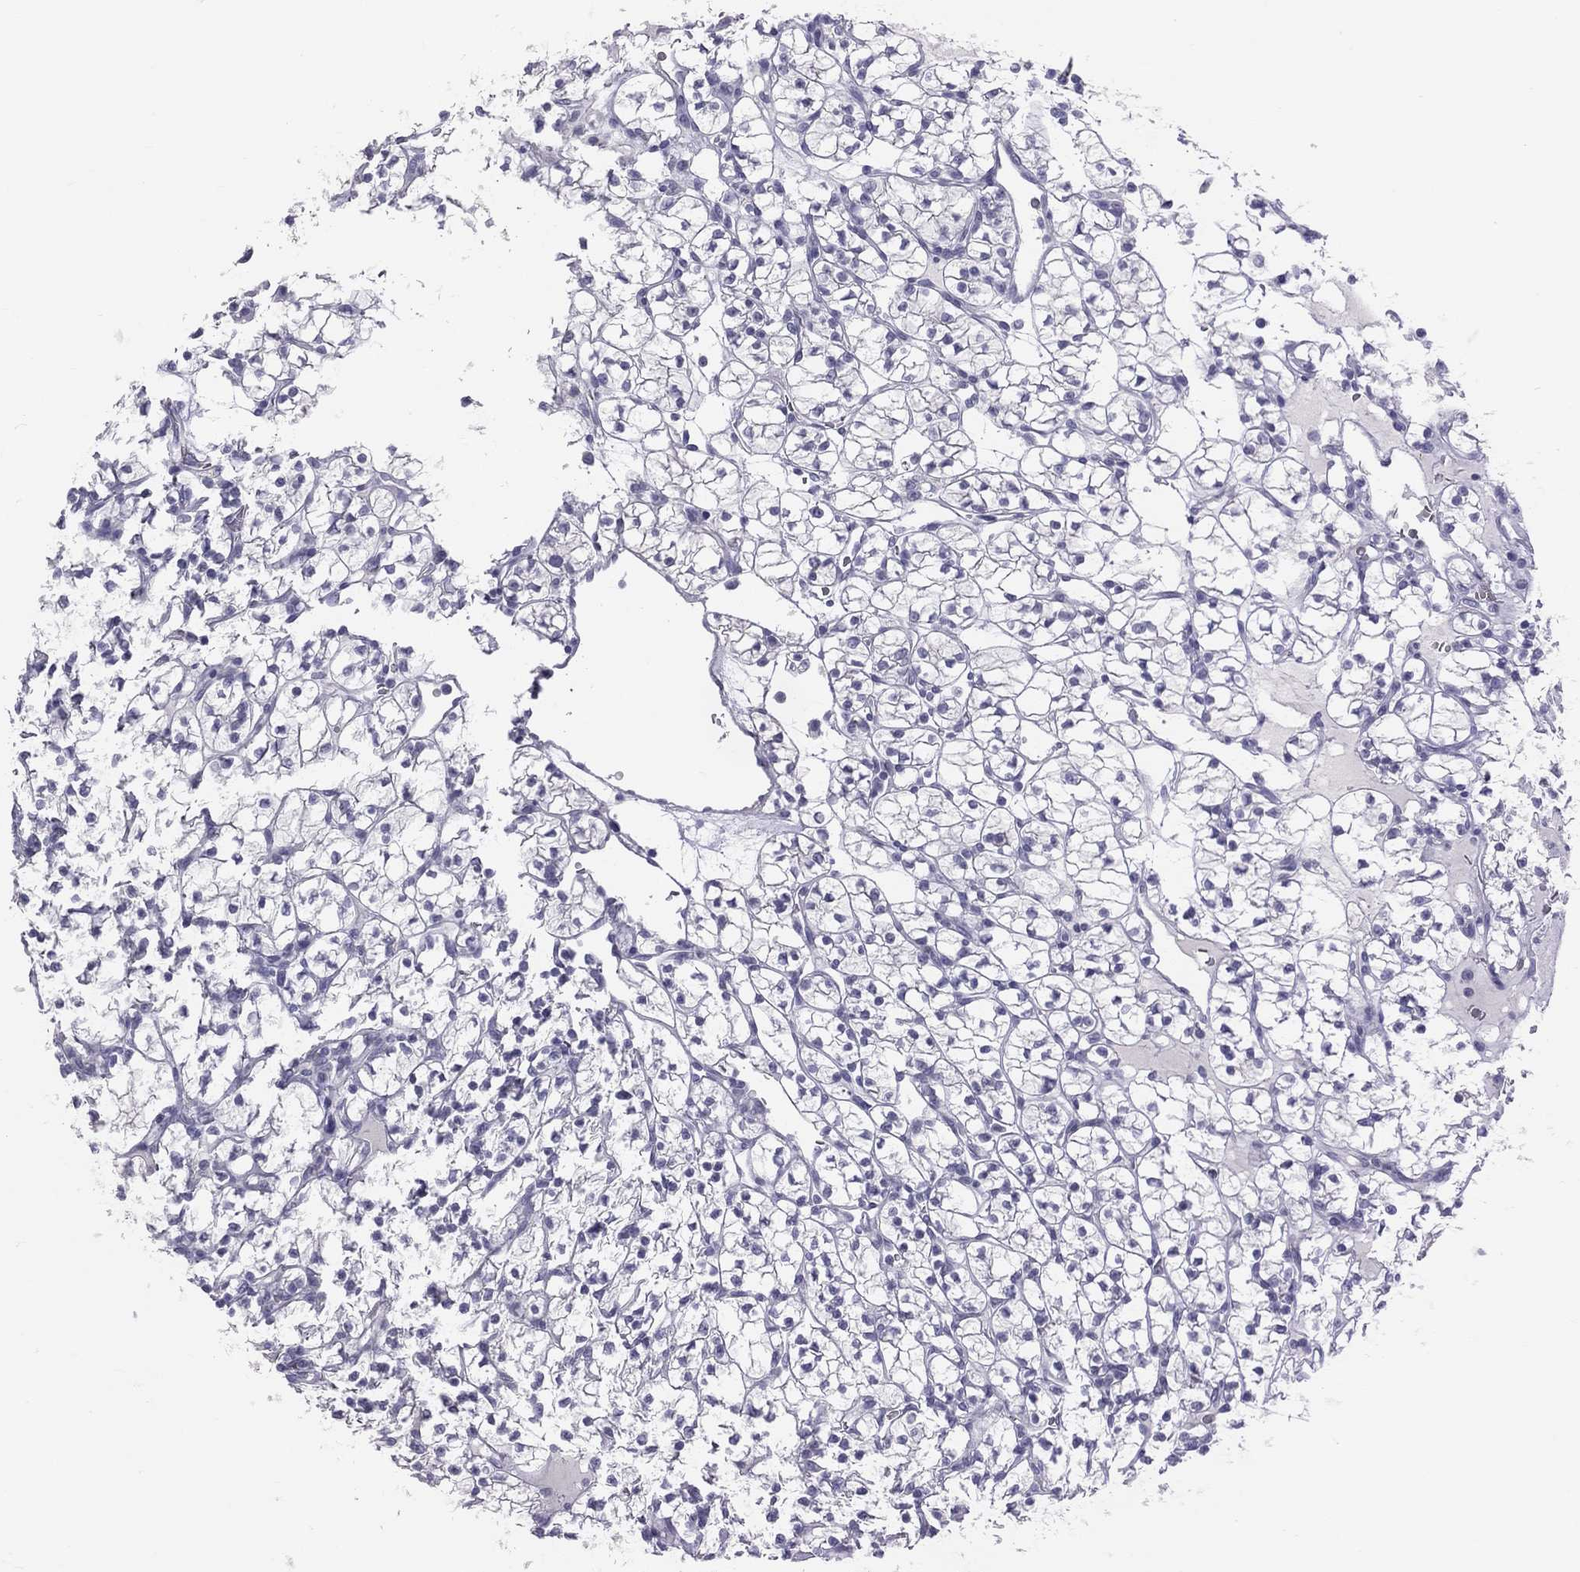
{"staining": {"intensity": "negative", "quantity": "none", "location": "none"}, "tissue": "renal cancer", "cell_type": "Tumor cells", "image_type": "cancer", "snomed": [{"axis": "morphology", "description": "Adenocarcinoma, NOS"}, {"axis": "topography", "description": "Kidney"}], "caption": "Immunohistochemistry (IHC) of human renal cancer (adenocarcinoma) demonstrates no staining in tumor cells.", "gene": "TFPI2", "patient": {"sex": "female", "age": 89}}